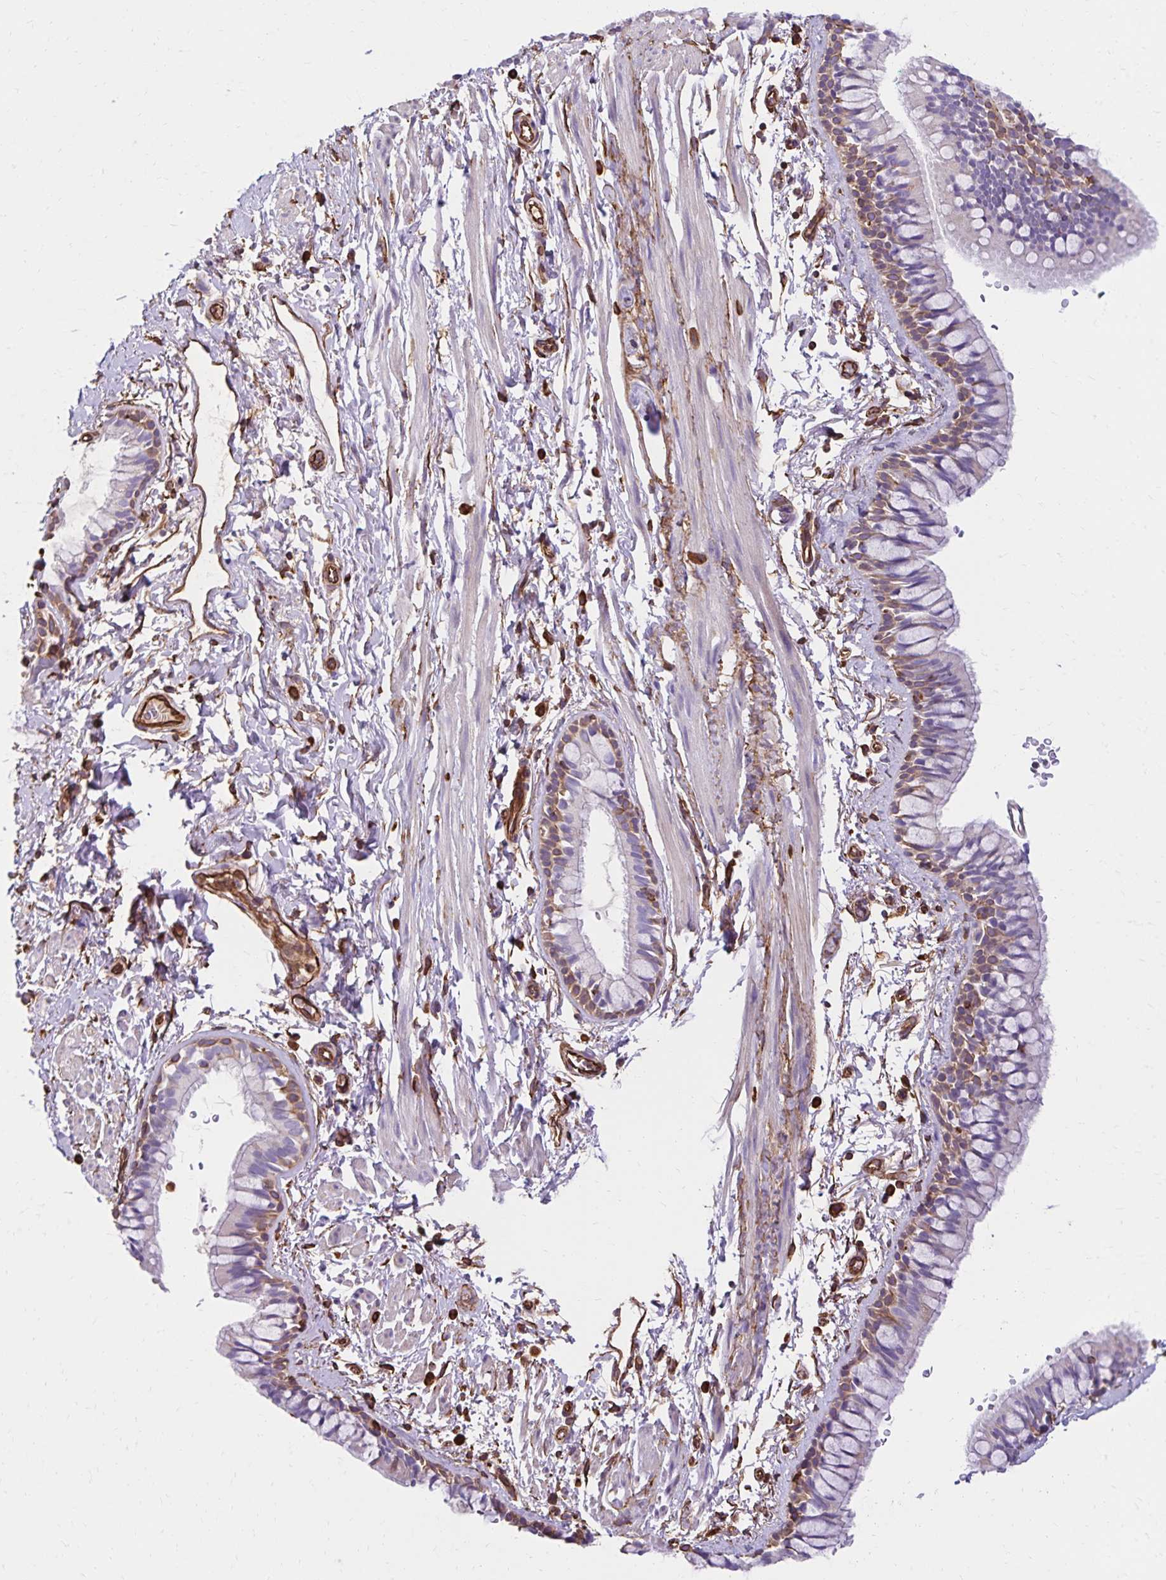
{"staining": {"intensity": "moderate", "quantity": "<25%", "location": "cytoplasmic/membranous"}, "tissue": "bronchus", "cell_type": "Respiratory epithelial cells", "image_type": "normal", "snomed": [{"axis": "morphology", "description": "Normal tissue, NOS"}, {"axis": "topography", "description": "Lymph node"}, {"axis": "topography", "description": "Cartilage tissue"}, {"axis": "topography", "description": "Bronchus"}], "caption": "Bronchus stained with a brown dye shows moderate cytoplasmic/membranous positive expression in approximately <25% of respiratory epithelial cells.", "gene": "TRPV6", "patient": {"sex": "female", "age": 70}}